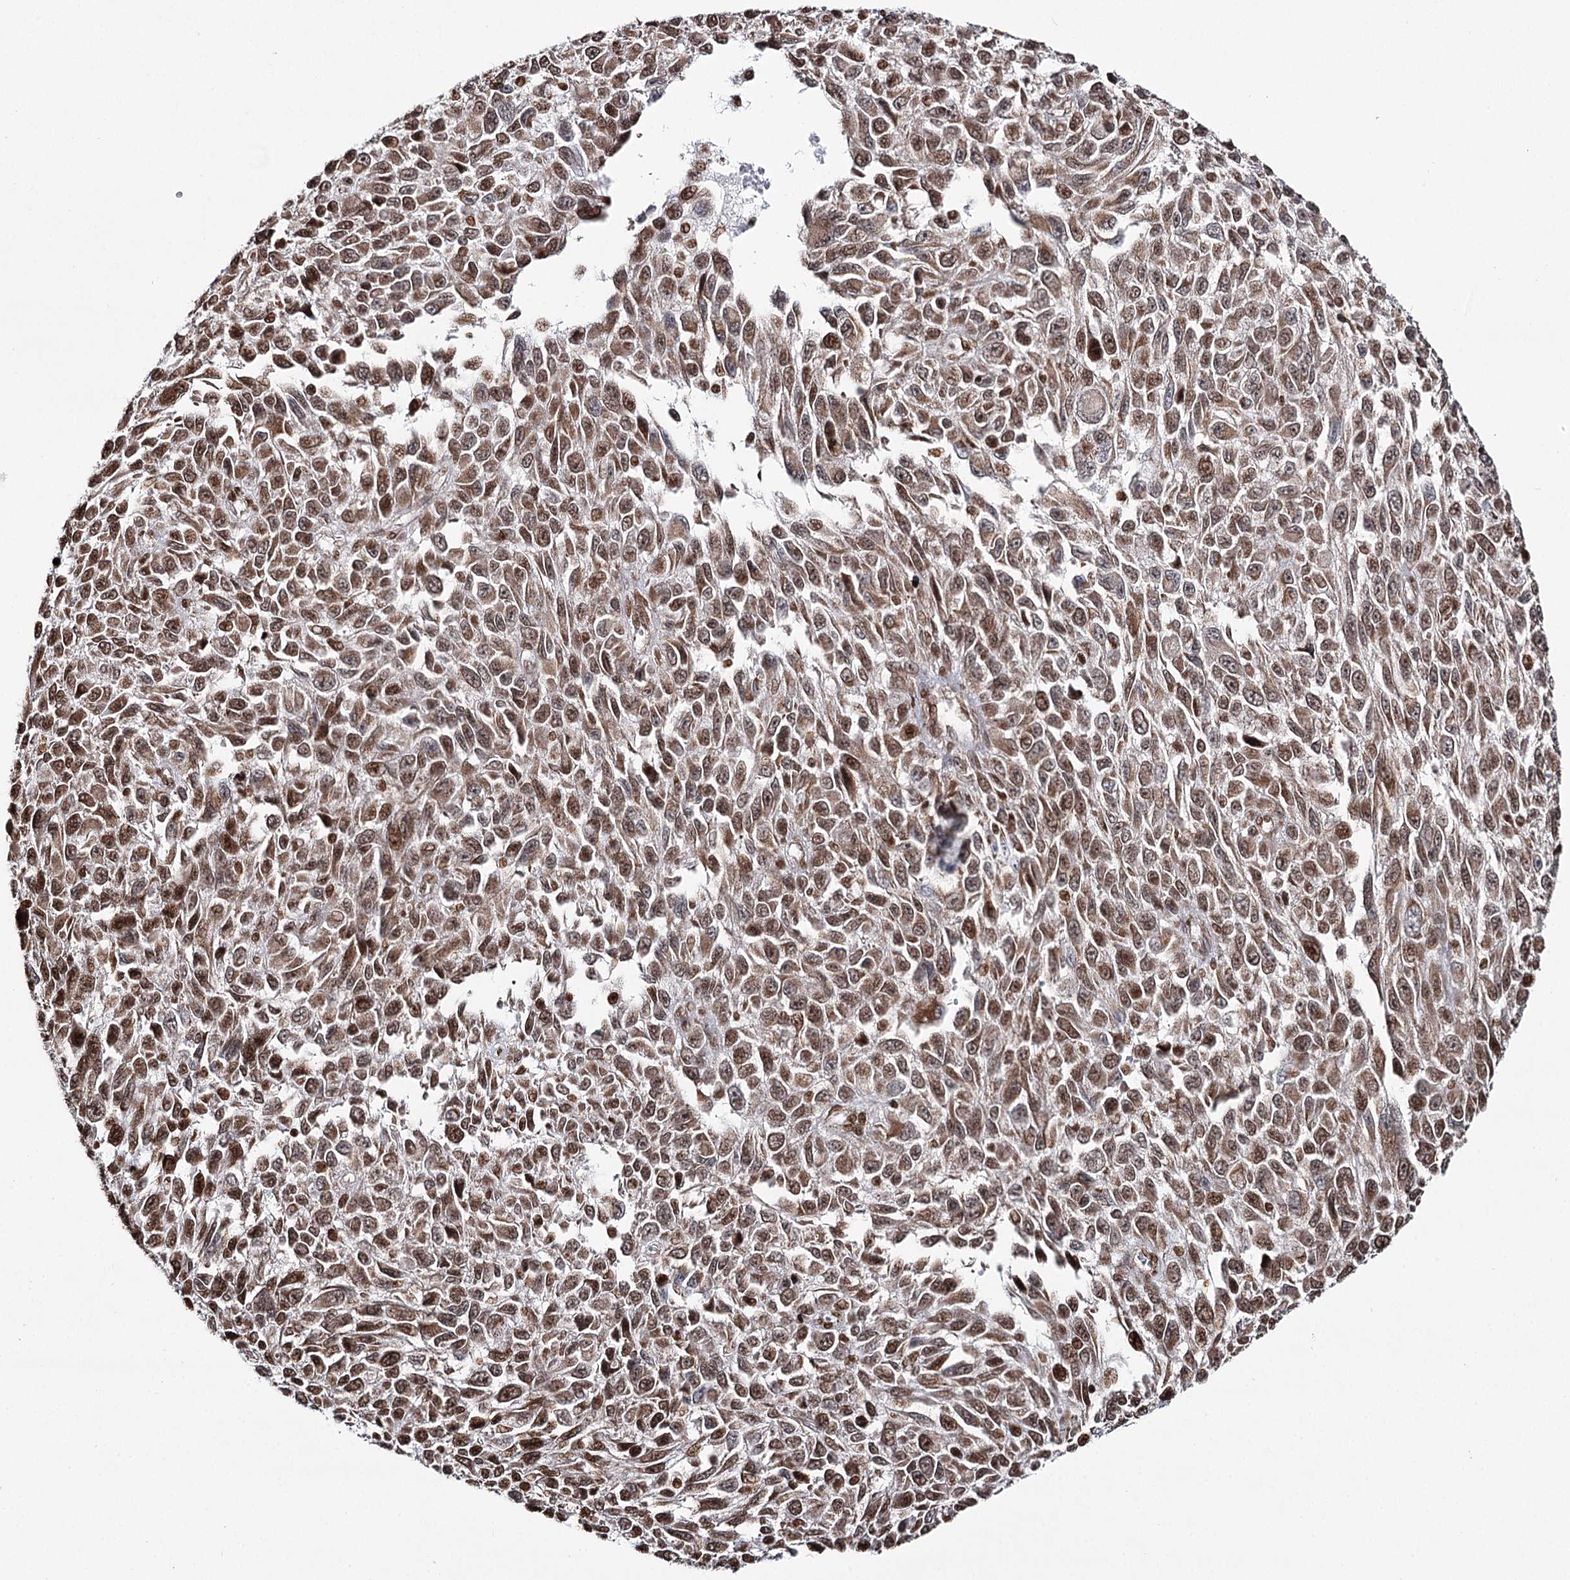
{"staining": {"intensity": "moderate", "quantity": ">75%", "location": "cytoplasmic/membranous,nuclear"}, "tissue": "melanoma", "cell_type": "Tumor cells", "image_type": "cancer", "snomed": [{"axis": "morphology", "description": "Normal tissue, NOS"}, {"axis": "morphology", "description": "Malignant melanoma, NOS"}, {"axis": "topography", "description": "Skin"}], "caption": "An image of melanoma stained for a protein shows moderate cytoplasmic/membranous and nuclear brown staining in tumor cells.", "gene": "PDHX", "patient": {"sex": "female", "age": 96}}